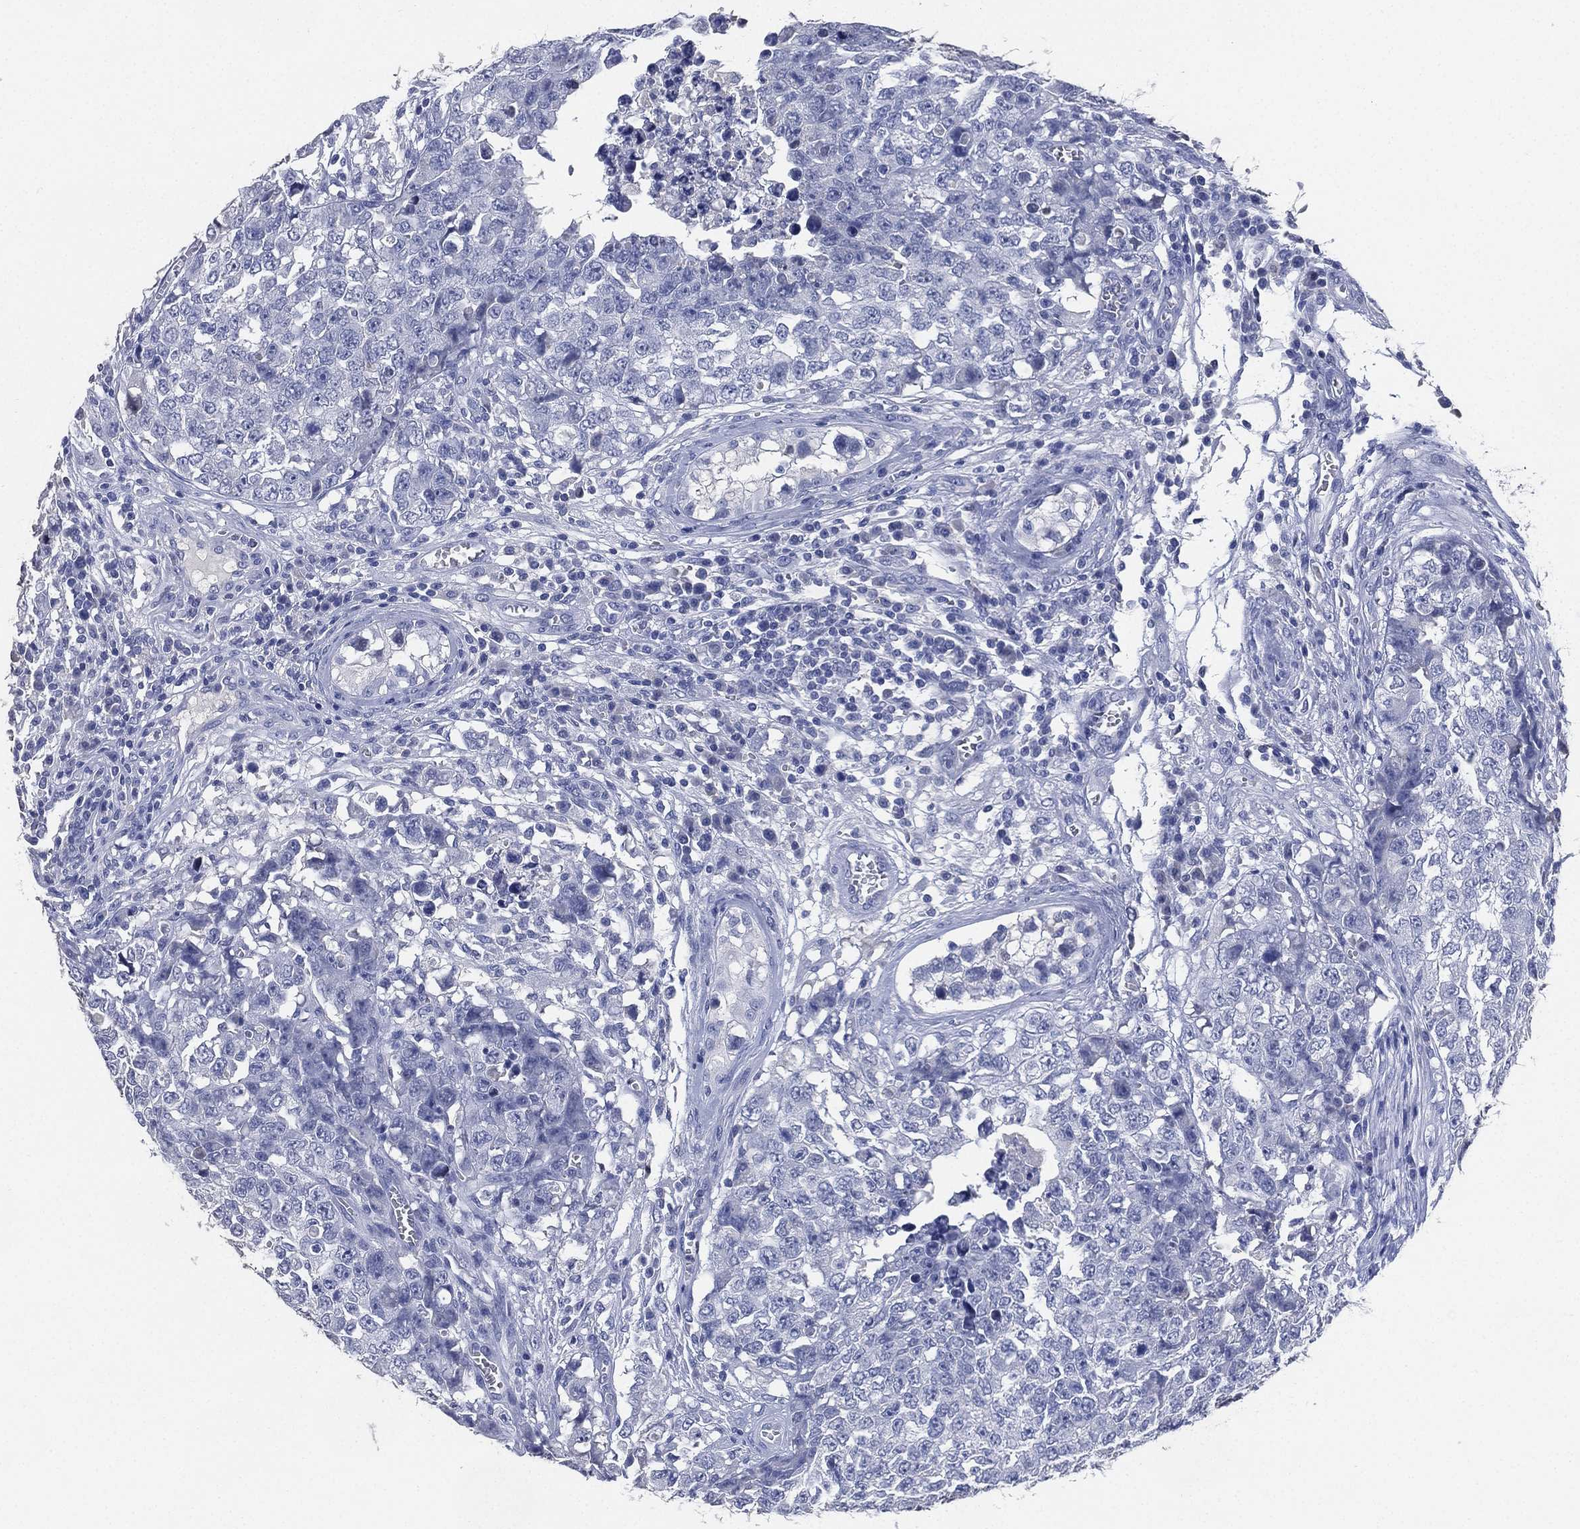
{"staining": {"intensity": "negative", "quantity": "none", "location": "none"}, "tissue": "testis cancer", "cell_type": "Tumor cells", "image_type": "cancer", "snomed": [{"axis": "morphology", "description": "Carcinoma, Embryonal, NOS"}, {"axis": "topography", "description": "Testis"}], "caption": "Photomicrograph shows no significant protein positivity in tumor cells of testis cancer.", "gene": "IYD", "patient": {"sex": "male", "age": 23}}